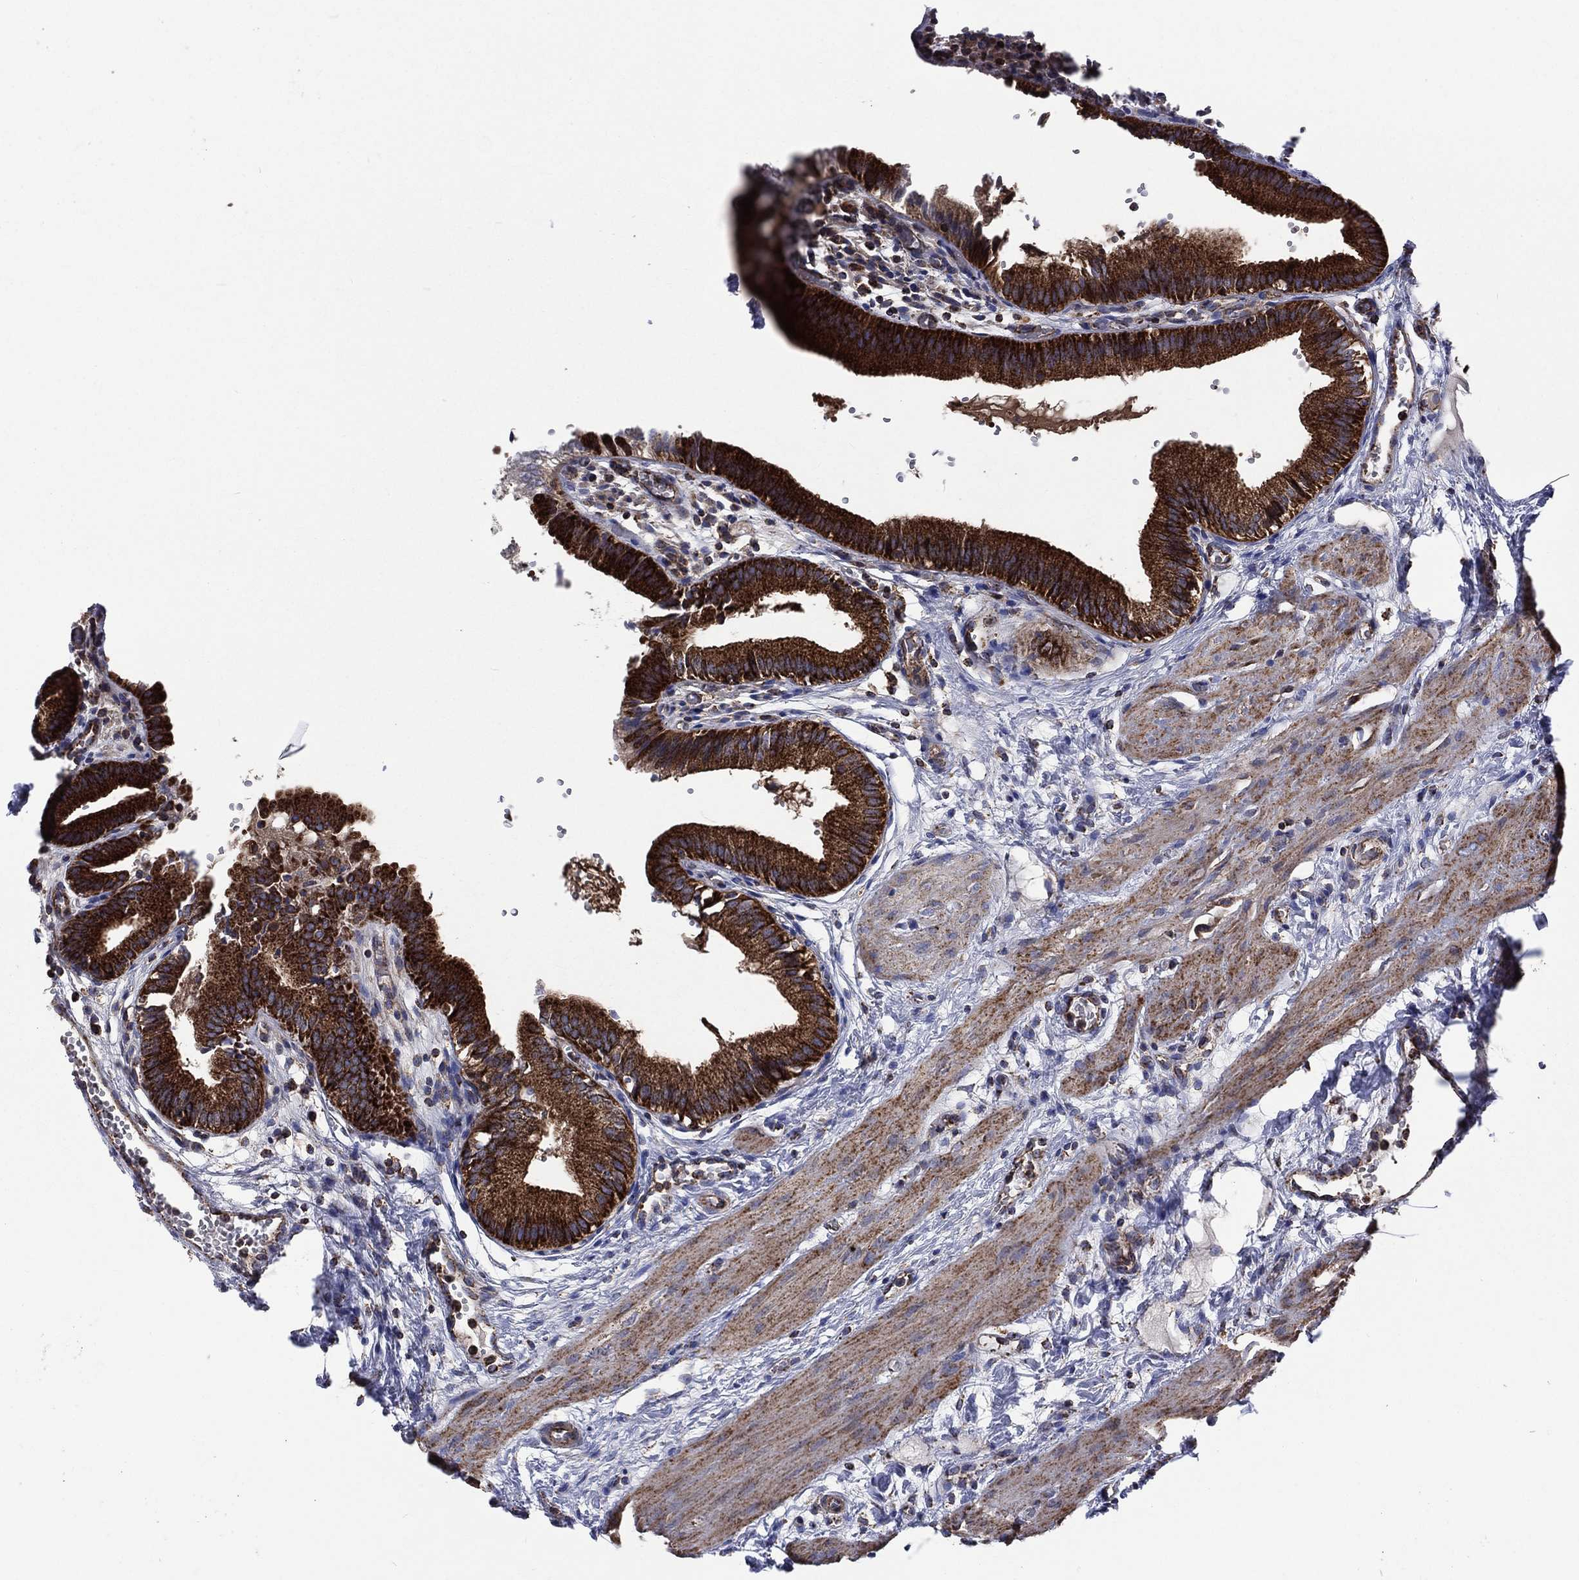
{"staining": {"intensity": "strong", "quantity": ">75%", "location": "cytoplasmic/membranous"}, "tissue": "gallbladder", "cell_type": "Glandular cells", "image_type": "normal", "snomed": [{"axis": "morphology", "description": "Normal tissue, NOS"}, {"axis": "topography", "description": "Gallbladder"}], "caption": "DAB immunohistochemical staining of normal gallbladder demonstrates strong cytoplasmic/membranous protein positivity in approximately >75% of glandular cells. (brown staining indicates protein expression, while blue staining denotes nuclei).", "gene": "ANKRD37", "patient": {"sex": "female", "age": 24}}